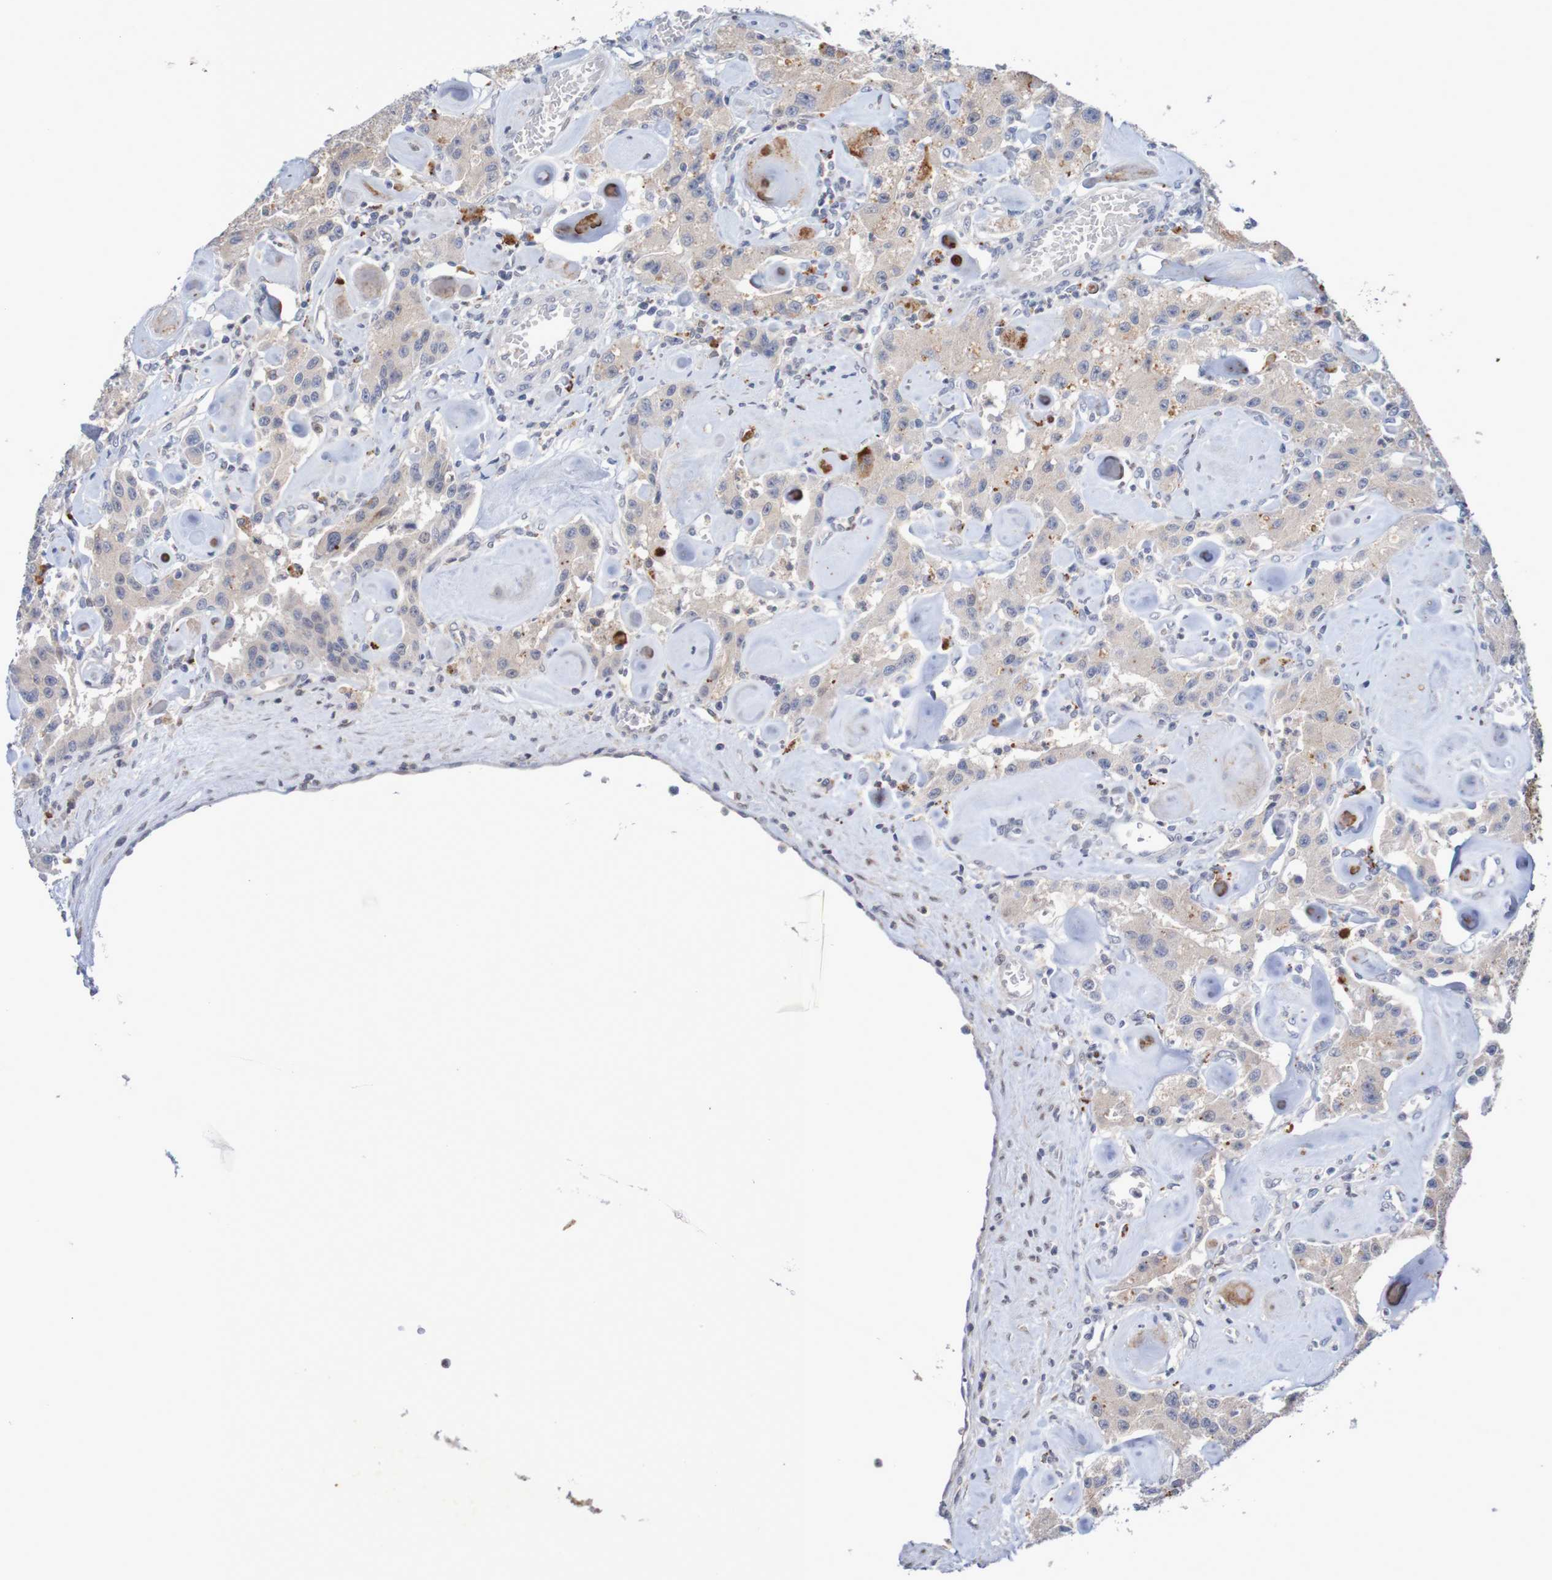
{"staining": {"intensity": "weak", "quantity": "<25%", "location": "cytoplasmic/membranous,nuclear"}, "tissue": "carcinoid", "cell_type": "Tumor cells", "image_type": "cancer", "snomed": [{"axis": "morphology", "description": "Carcinoid, malignant, NOS"}, {"axis": "topography", "description": "Pancreas"}], "caption": "Carcinoid (malignant) was stained to show a protein in brown. There is no significant staining in tumor cells.", "gene": "FBP2", "patient": {"sex": "male", "age": 41}}